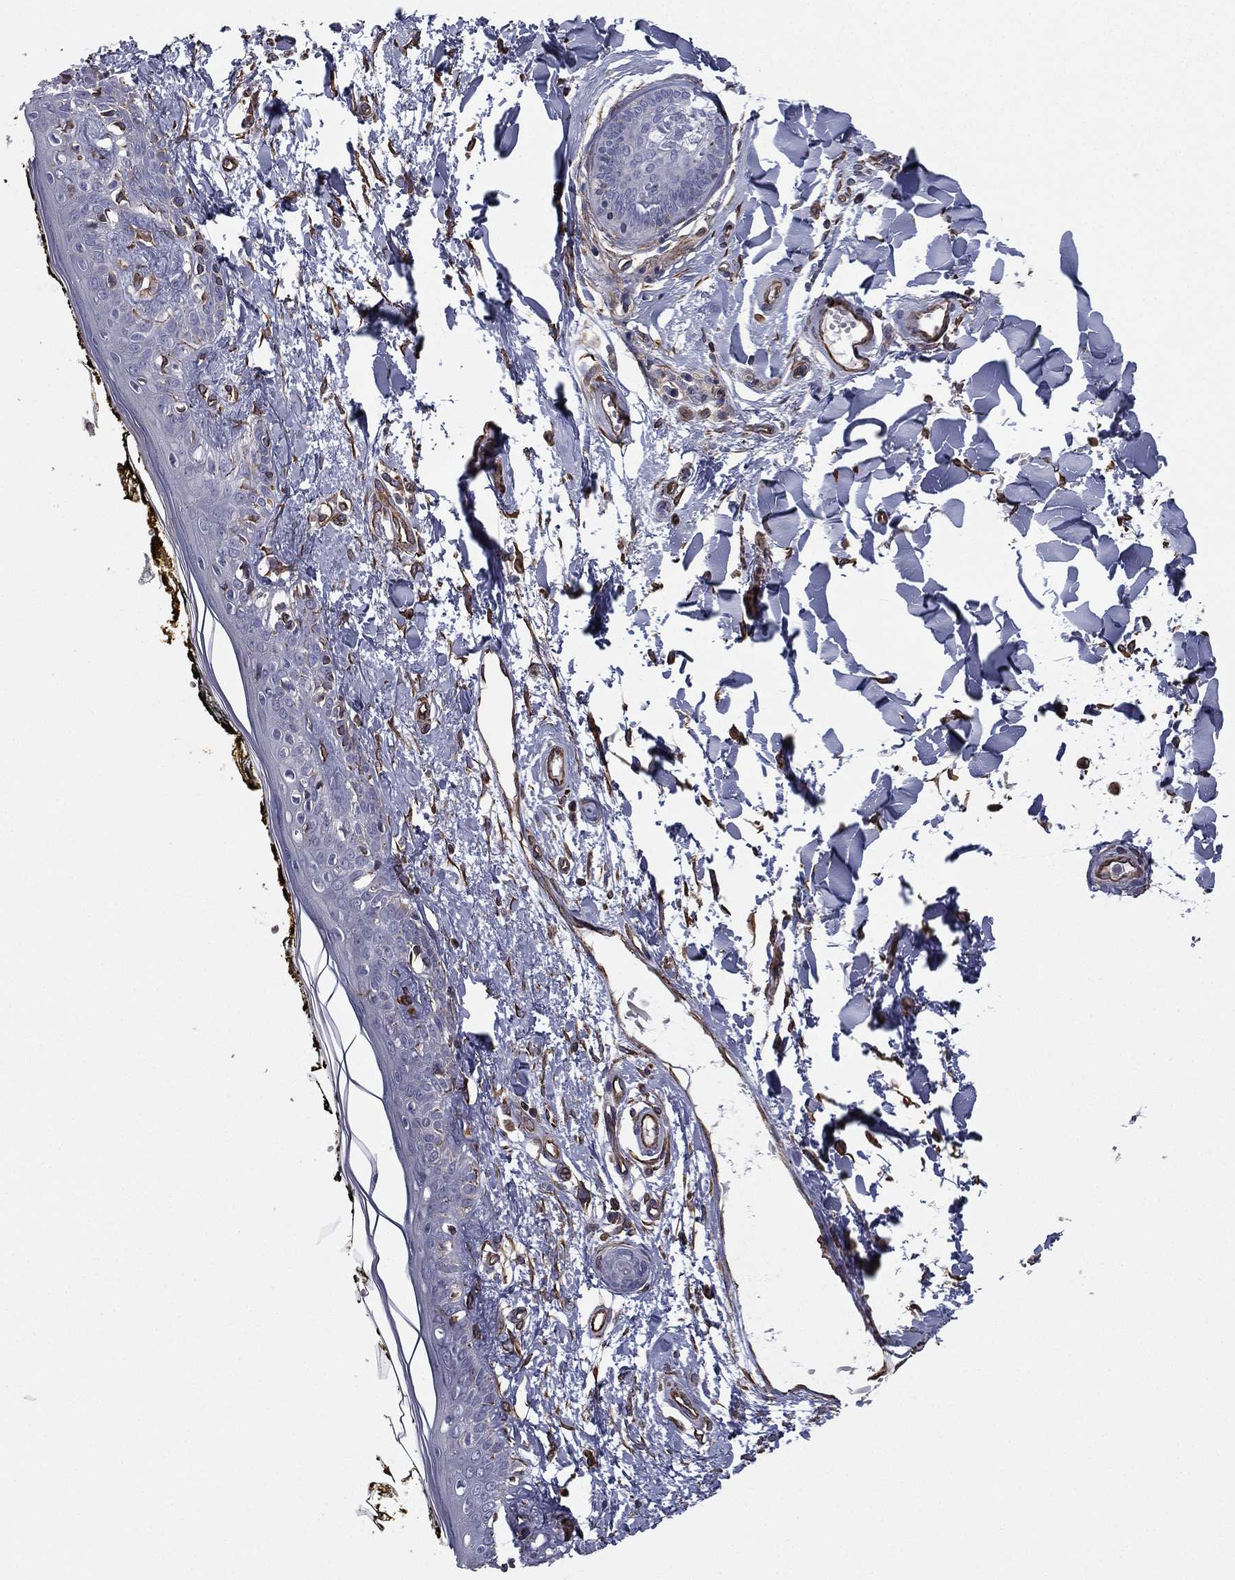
{"staining": {"intensity": "strong", "quantity": "25%-75%", "location": "cytoplasmic/membranous"}, "tissue": "skin", "cell_type": "Fibroblasts", "image_type": "normal", "snomed": [{"axis": "morphology", "description": "Normal tissue, NOS"}, {"axis": "topography", "description": "Skin"}], "caption": "Benign skin displays strong cytoplasmic/membranous positivity in about 25%-75% of fibroblasts, visualized by immunohistochemistry. (DAB (3,3'-diaminobenzidine) IHC with brightfield microscopy, high magnification).", "gene": "SCUBE1", "patient": {"sex": "male", "age": 76}}